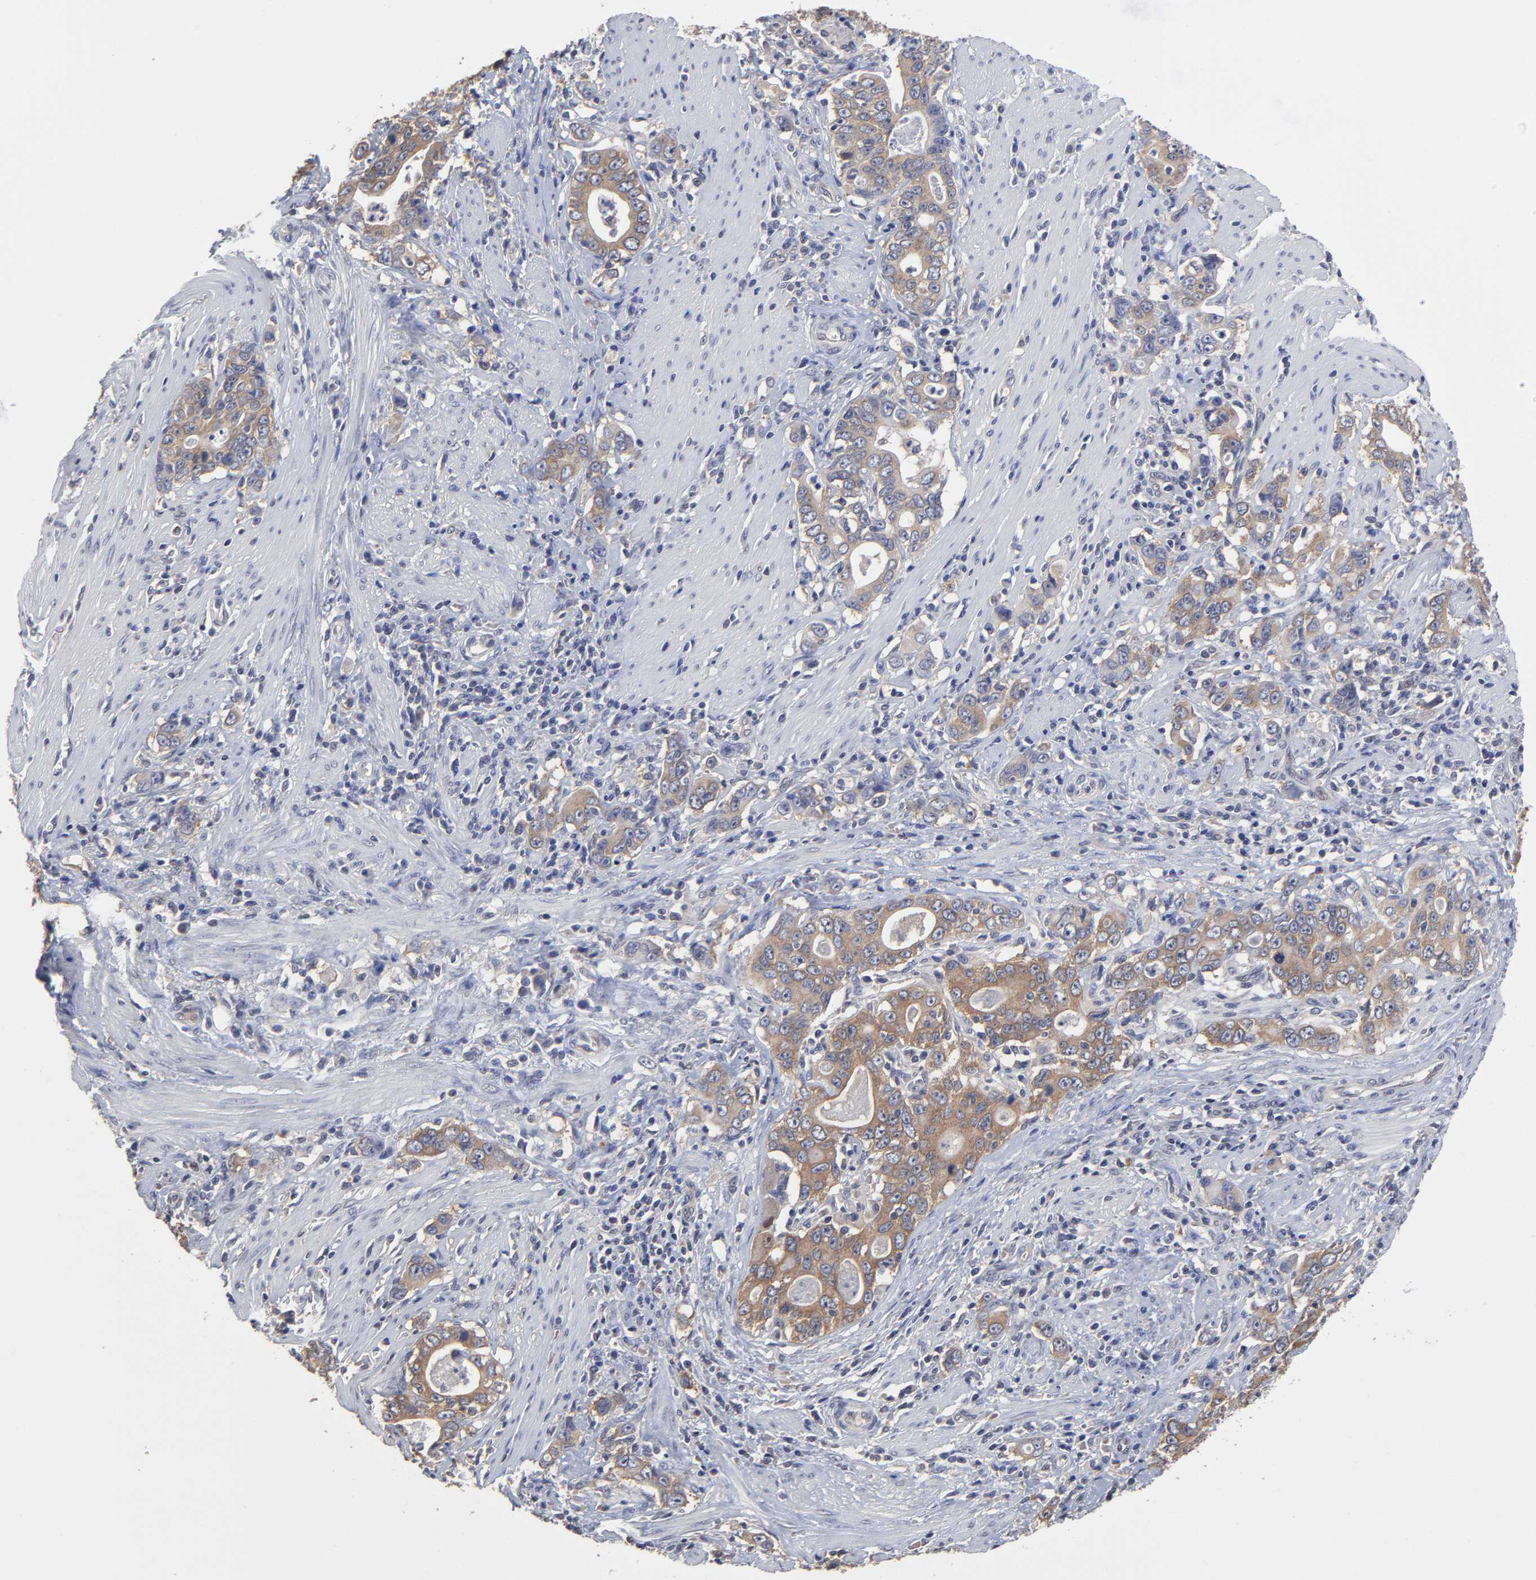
{"staining": {"intensity": "moderate", "quantity": ">75%", "location": "cytoplasmic/membranous"}, "tissue": "stomach cancer", "cell_type": "Tumor cells", "image_type": "cancer", "snomed": [{"axis": "morphology", "description": "Adenocarcinoma, NOS"}, {"axis": "topography", "description": "Stomach, lower"}], "caption": "Protein expression analysis of stomach cancer (adenocarcinoma) reveals moderate cytoplasmic/membranous positivity in approximately >75% of tumor cells. The protein is shown in brown color, while the nuclei are stained blue.", "gene": "CCT2", "patient": {"sex": "female", "age": 72}}